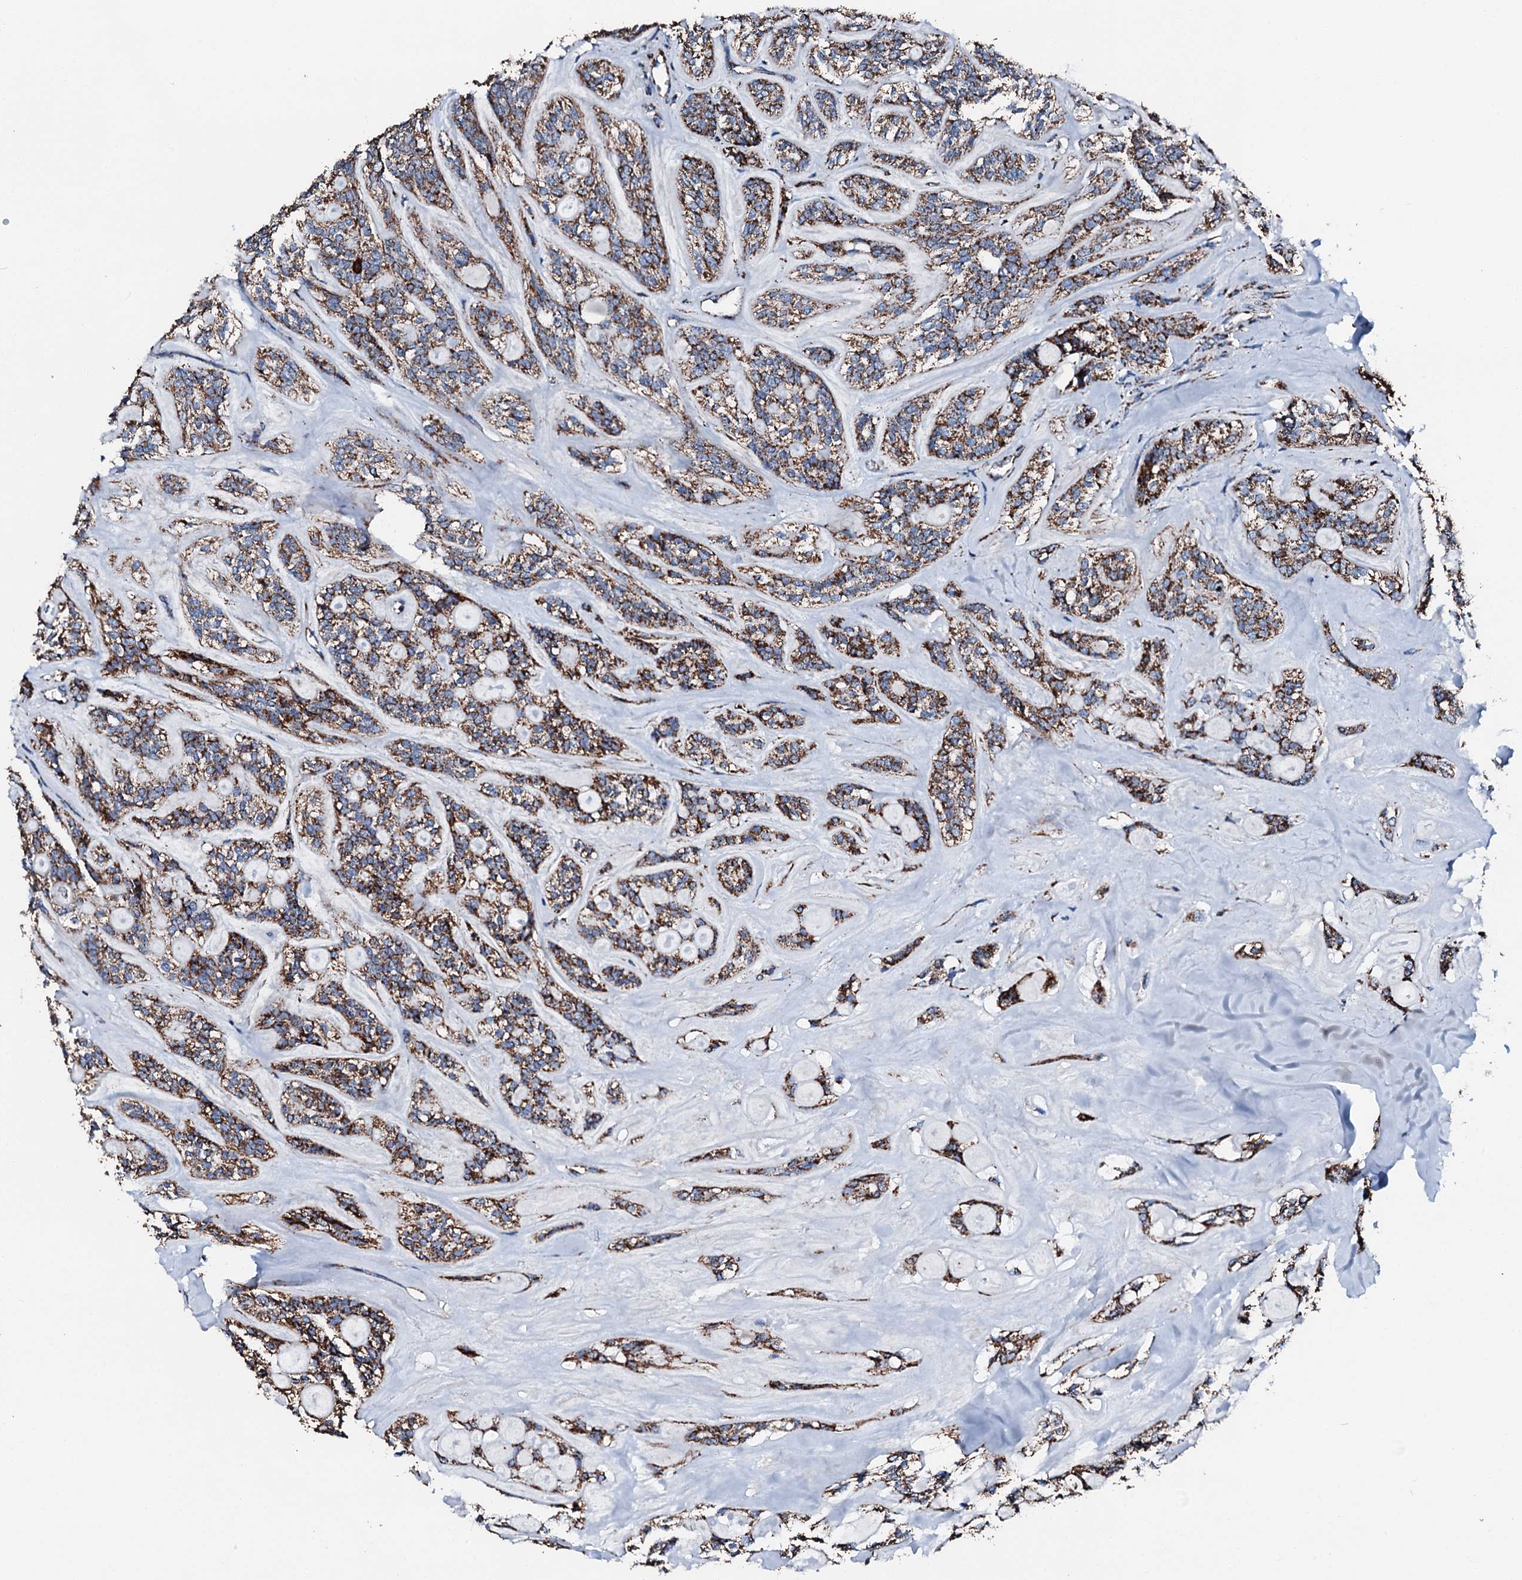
{"staining": {"intensity": "moderate", "quantity": ">75%", "location": "cytoplasmic/membranous"}, "tissue": "head and neck cancer", "cell_type": "Tumor cells", "image_type": "cancer", "snomed": [{"axis": "morphology", "description": "Adenocarcinoma, NOS"}, {"axis": "topography", "description": "Head-Neck"}], "caption": "Immunohistochemistry (IHC) histopathology image of adenocarcinoma (head and neck) stained for a protein (brown), which demonstrates medium levels of moderate cytoplasmic/membranous expression in approximately >75% of tumor cells.", "gene": "HADH", "patient": {"sex": "male", "age": 66}}